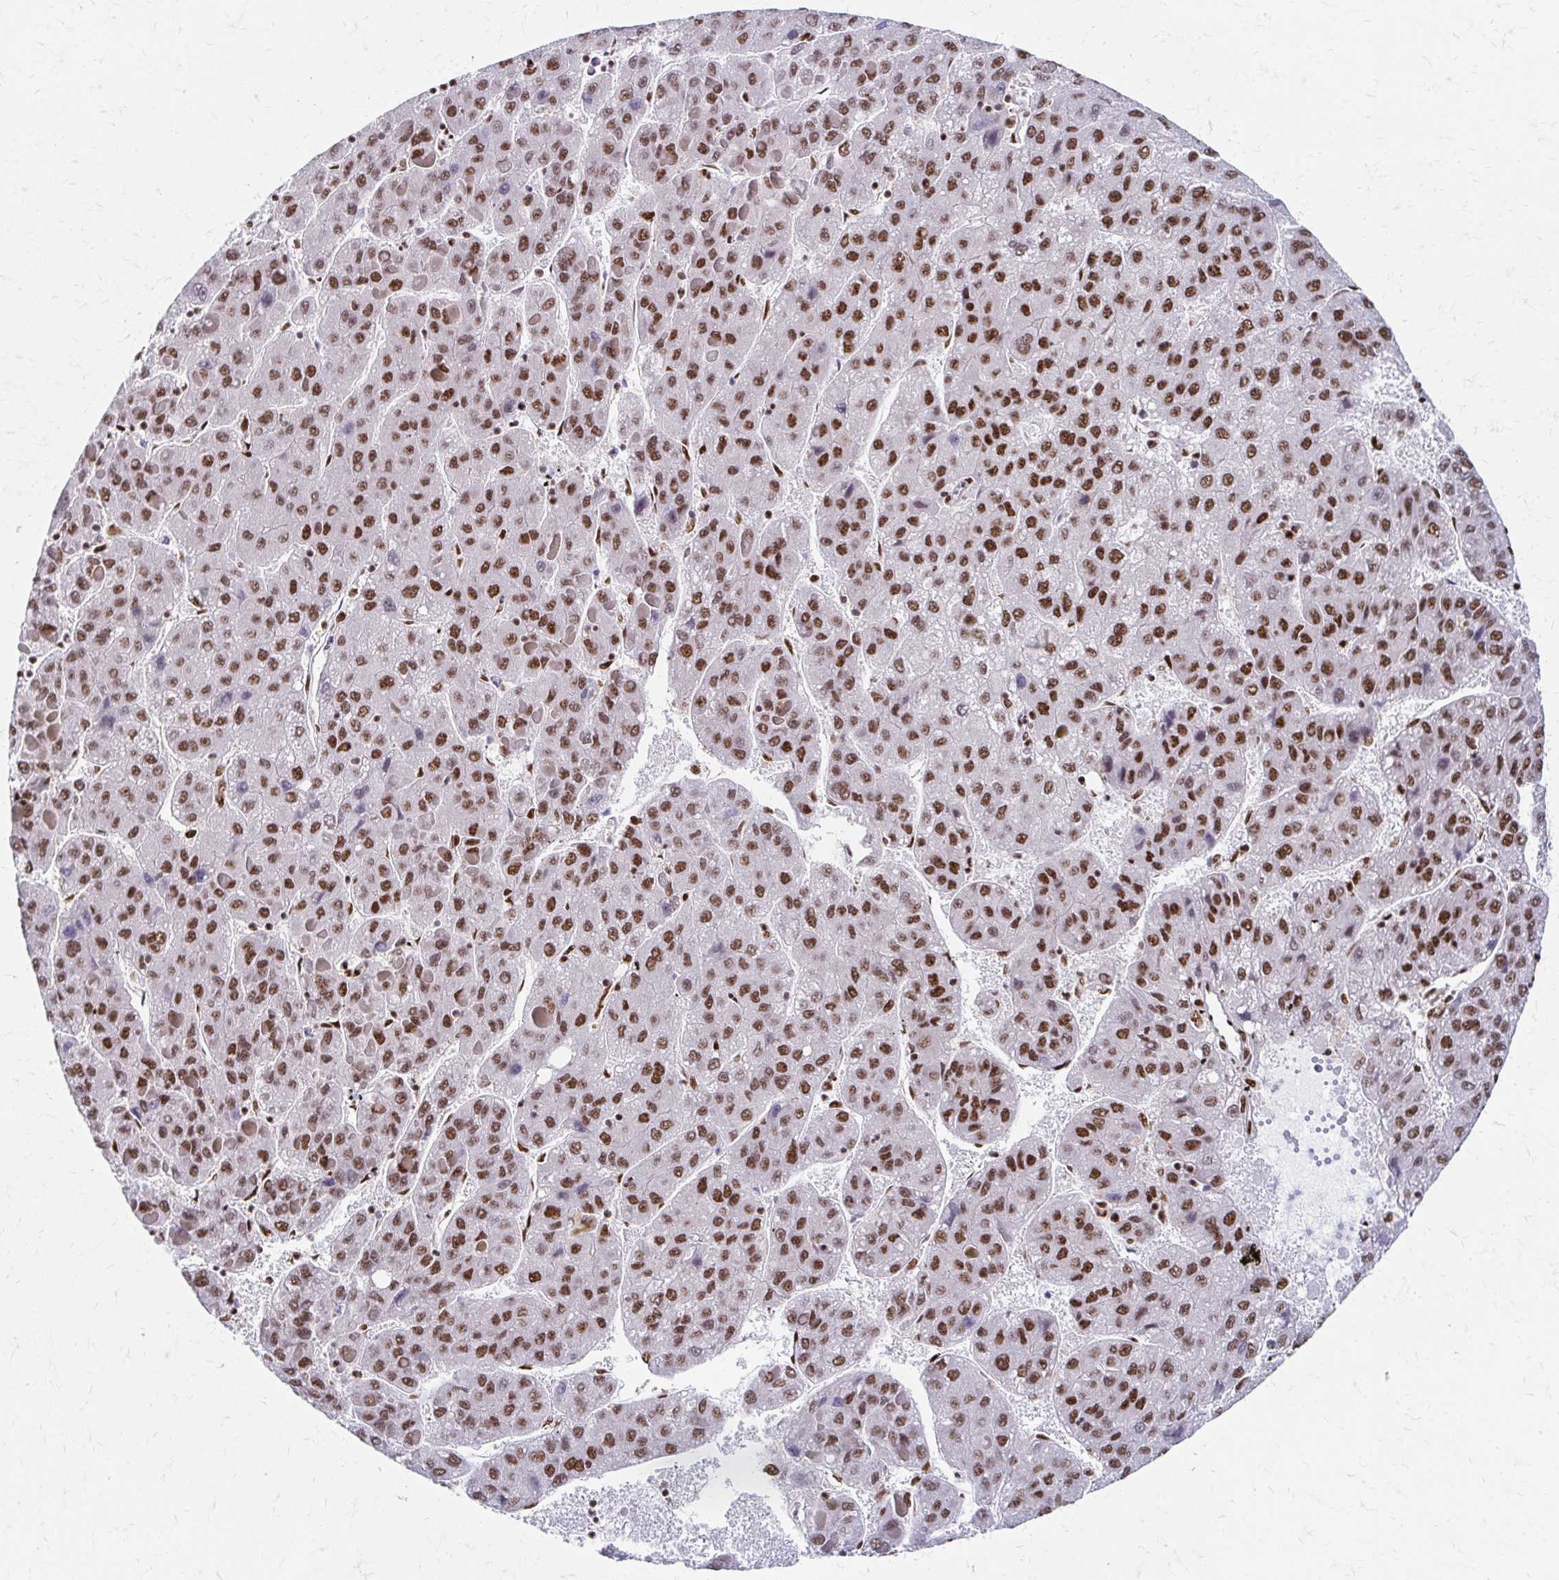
{"staining": {"intensity": "moderate", "quantity": ">75%", "location": "nuclear"}, "tissue": "liver cancer", "cell_type": "Tumor cells", "image_type": "cancer", "snomed": [{"axis": "morphology", "description": "Carcinoma, Hepatocellular, NOS"}, {"axis": "topography", "description": "Liver"}], "caption": "High-magnification brightfield microscopy of liver hepatocellular carcinoma stained with DAB (brown) and counterstained with hematoxylin (blue). tumor cells exhibit moderate nuclear expression is identified in about>75% of cells.", "gene": "CNKSR3", "patient": {"sex": "female", "age": 82}}